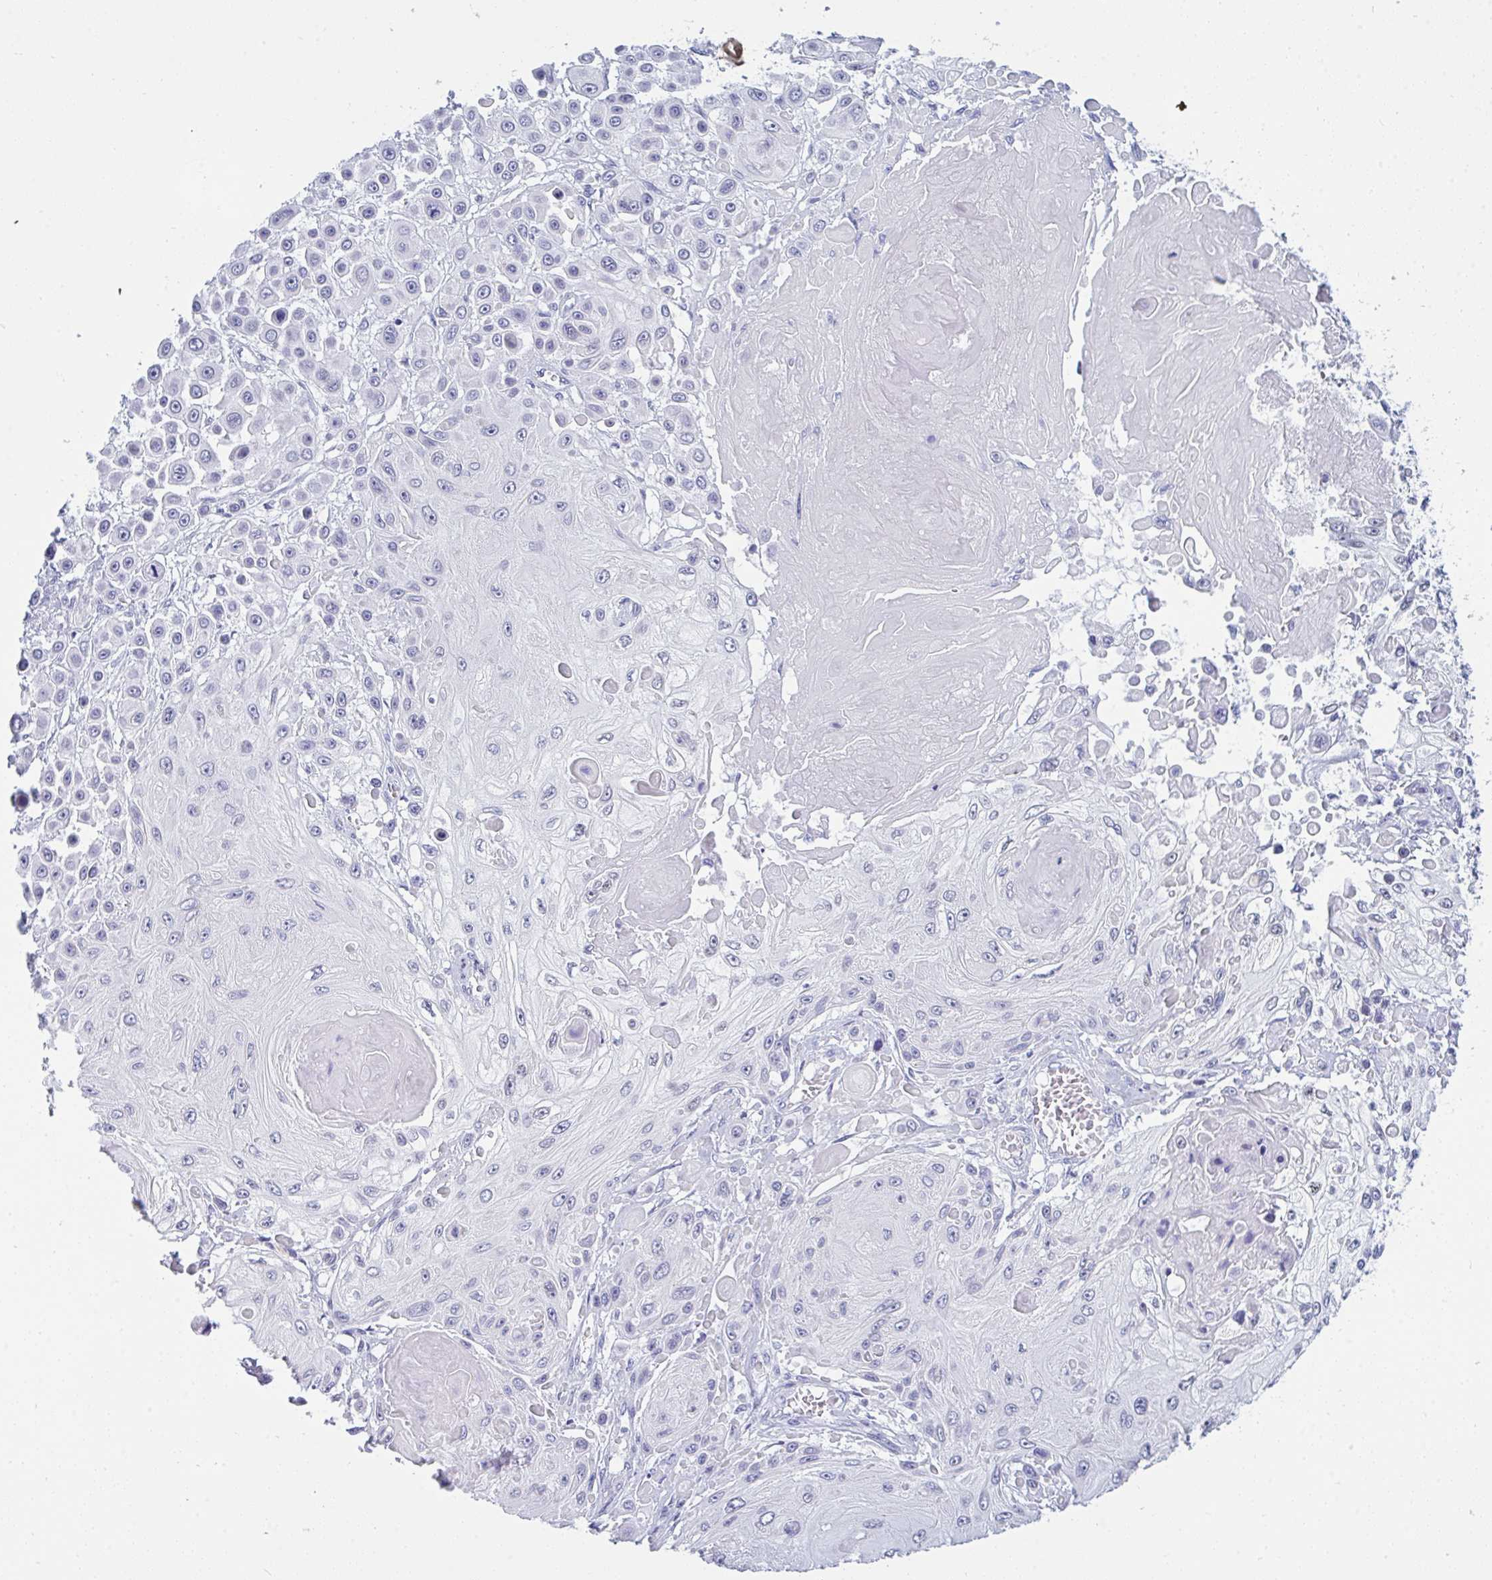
{"staining": {"intensity": "negative", "quantity": "none", "location": "none"}, "tissue": "skin cancer", "cell_type": "Tumor cells", "image_type": "cancer", "snomed": [{"axis": "morphology", "description": "Squamous cell carcinoma, NOS"}, {"axis": "topography", "description": "Skin"}], "caption": "The IHC photomicrograph has no significant staining in tumor cells of squamous cell carcinoma (skin) tissue.", "gene": "PRDM9", "patient": {"sex": "male", "age": 67}}